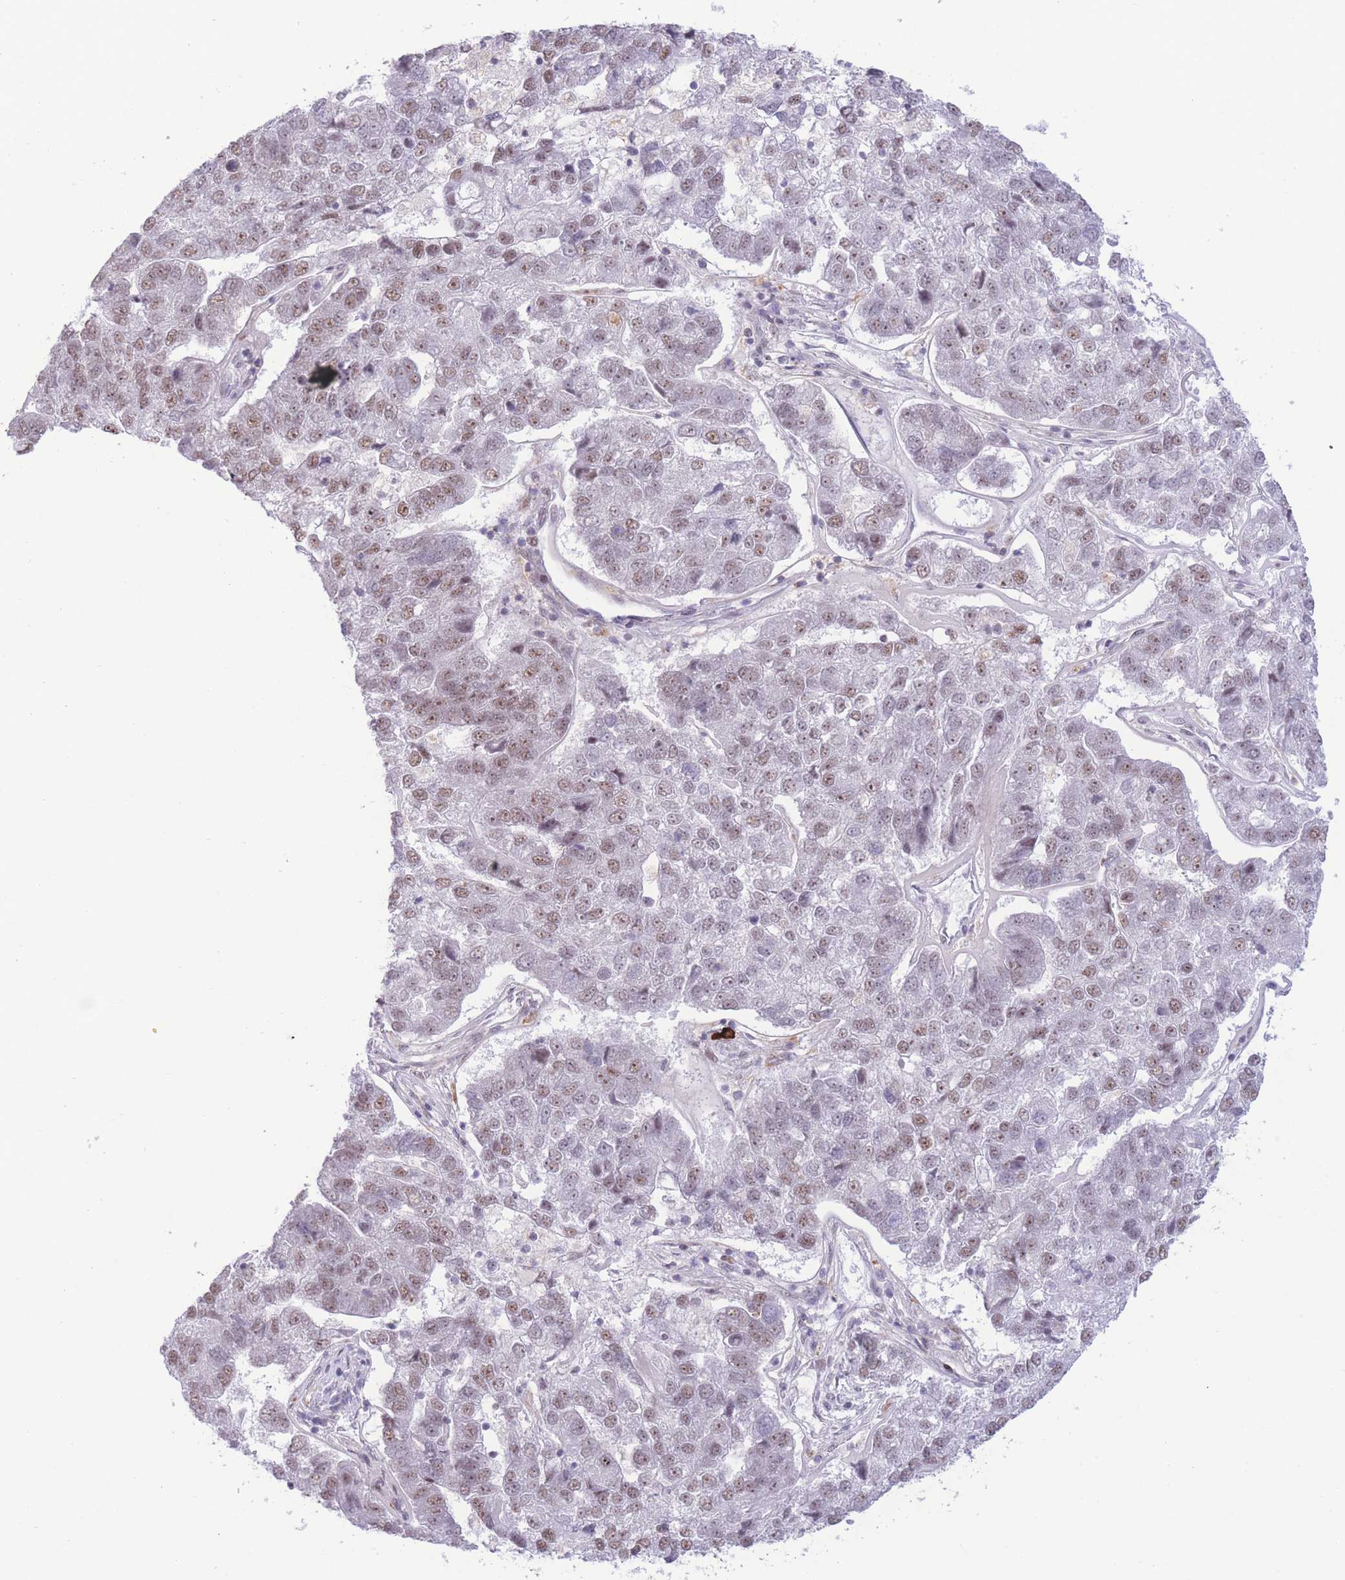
{"staining": {"intensity": "weak", "quantity": ">75%", "location": "nuclear"}, "tissue": "pancreatic cancer", "cell_type": "Tumor cells", "image_type": "cancer", "snomed": [{"axis": "morphology", "description": "Adenocarcinoma, NOS"}, {"axis": "topography", "description": "Pancreas"}], "caption": "Pancreatic adenocarcinoma stained for a protein (brown) displays weak nuclear positive staining in approximately >75% of tumor cells.", "gene": "PCIF1", "patient": {"sex": "female", "age": 61}}